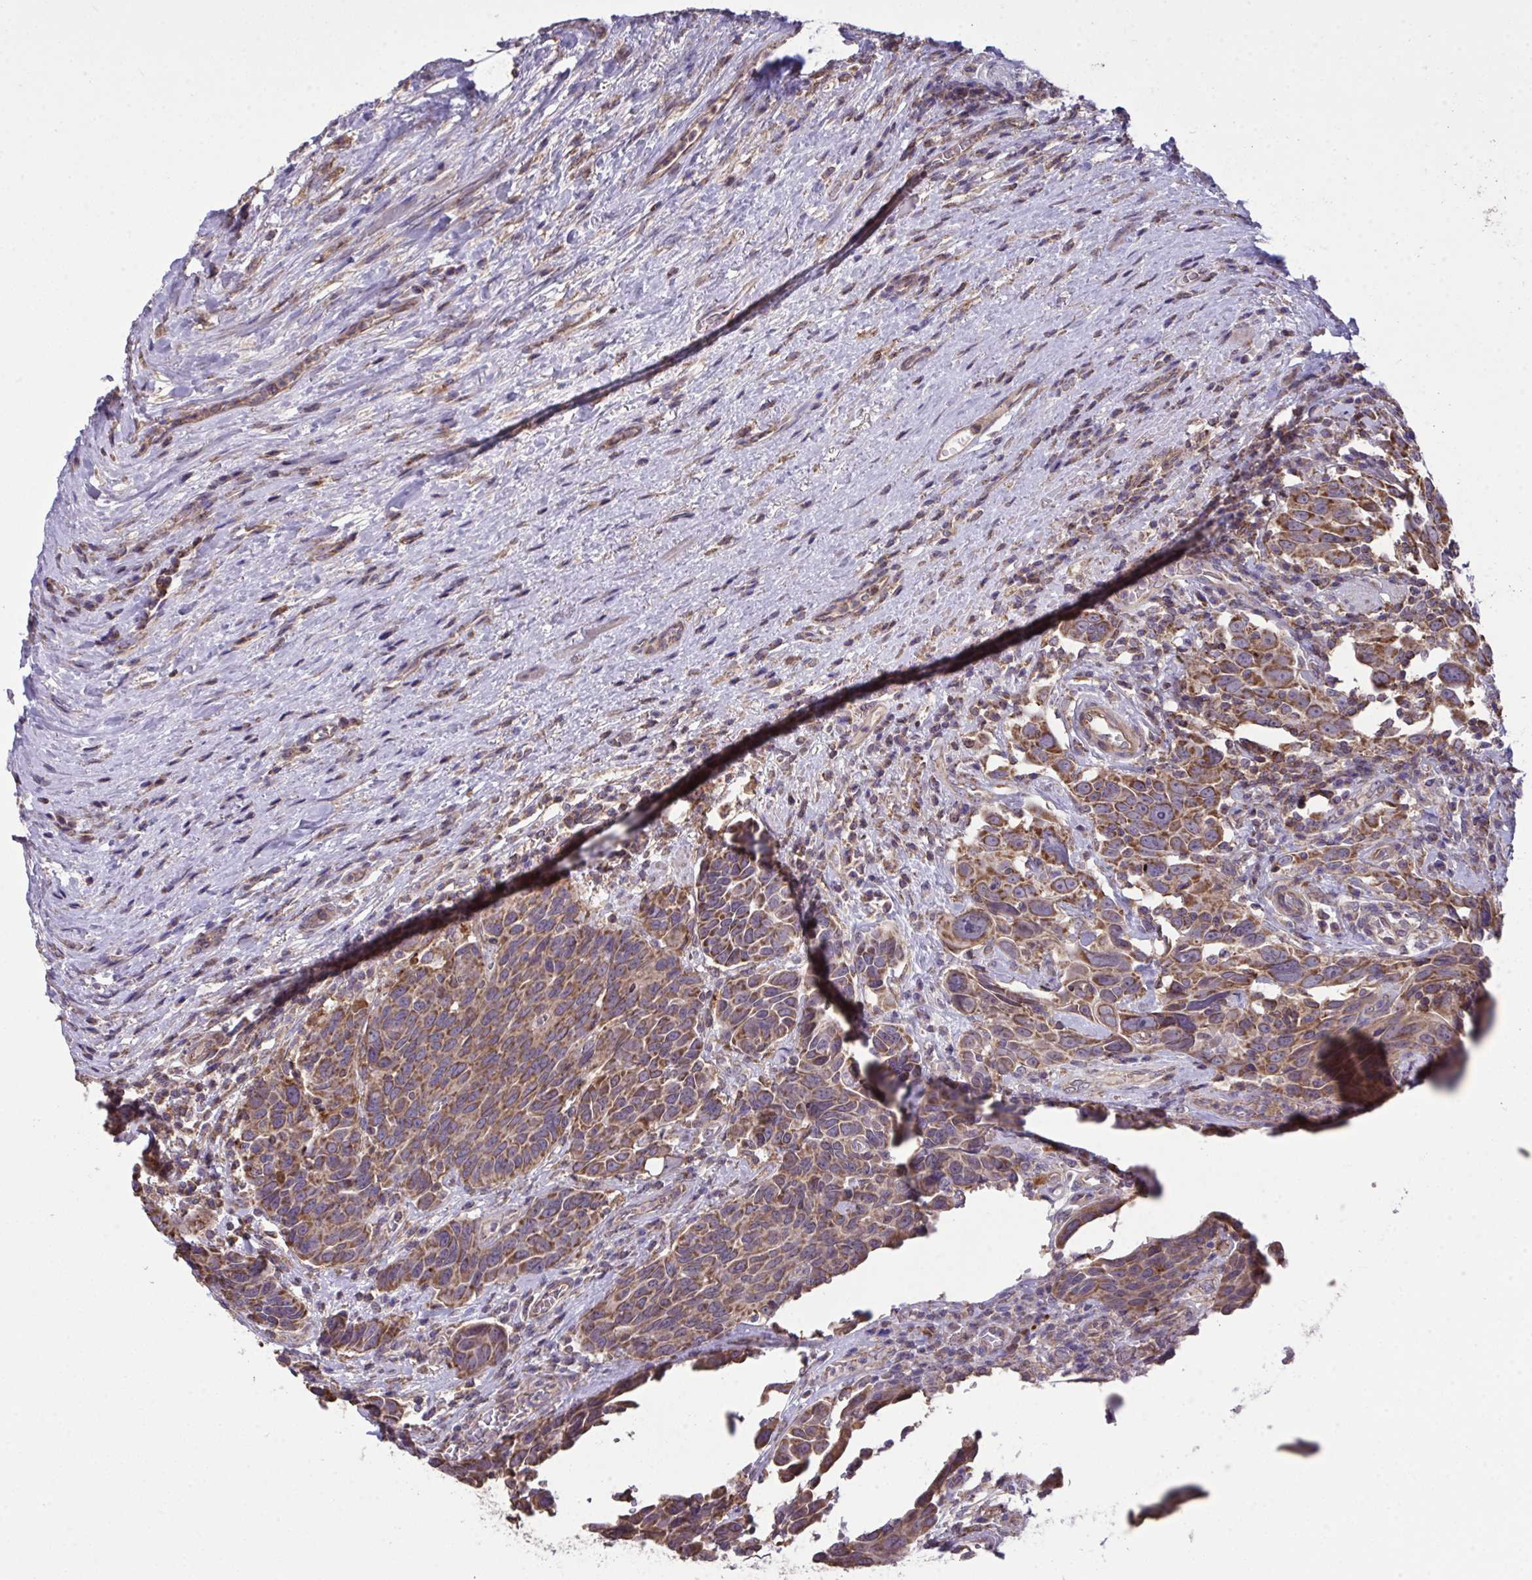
{"staining": {"intensity": "moderate", "quantity": ">75%", "location": "cytoplasmic/membranous"}, "tissue": "urothelial cancer", "cell_type": "Tumor cells", "image_type": "cancer", "snomed": [{"axis": "morphology", "description": "Urothelial carcinoma, High grade"}, {"axis": "topography", "description": "Urinary bladder"}], "caption": "Approximately >75% of tumor cells in human urothelial cancer show moderate cytoplasmic/membranous protein positivity as visualized by brown immunohistochemical staining.", "gene": "PPM1H", "patient": {"sex": "female", "age": 70}}